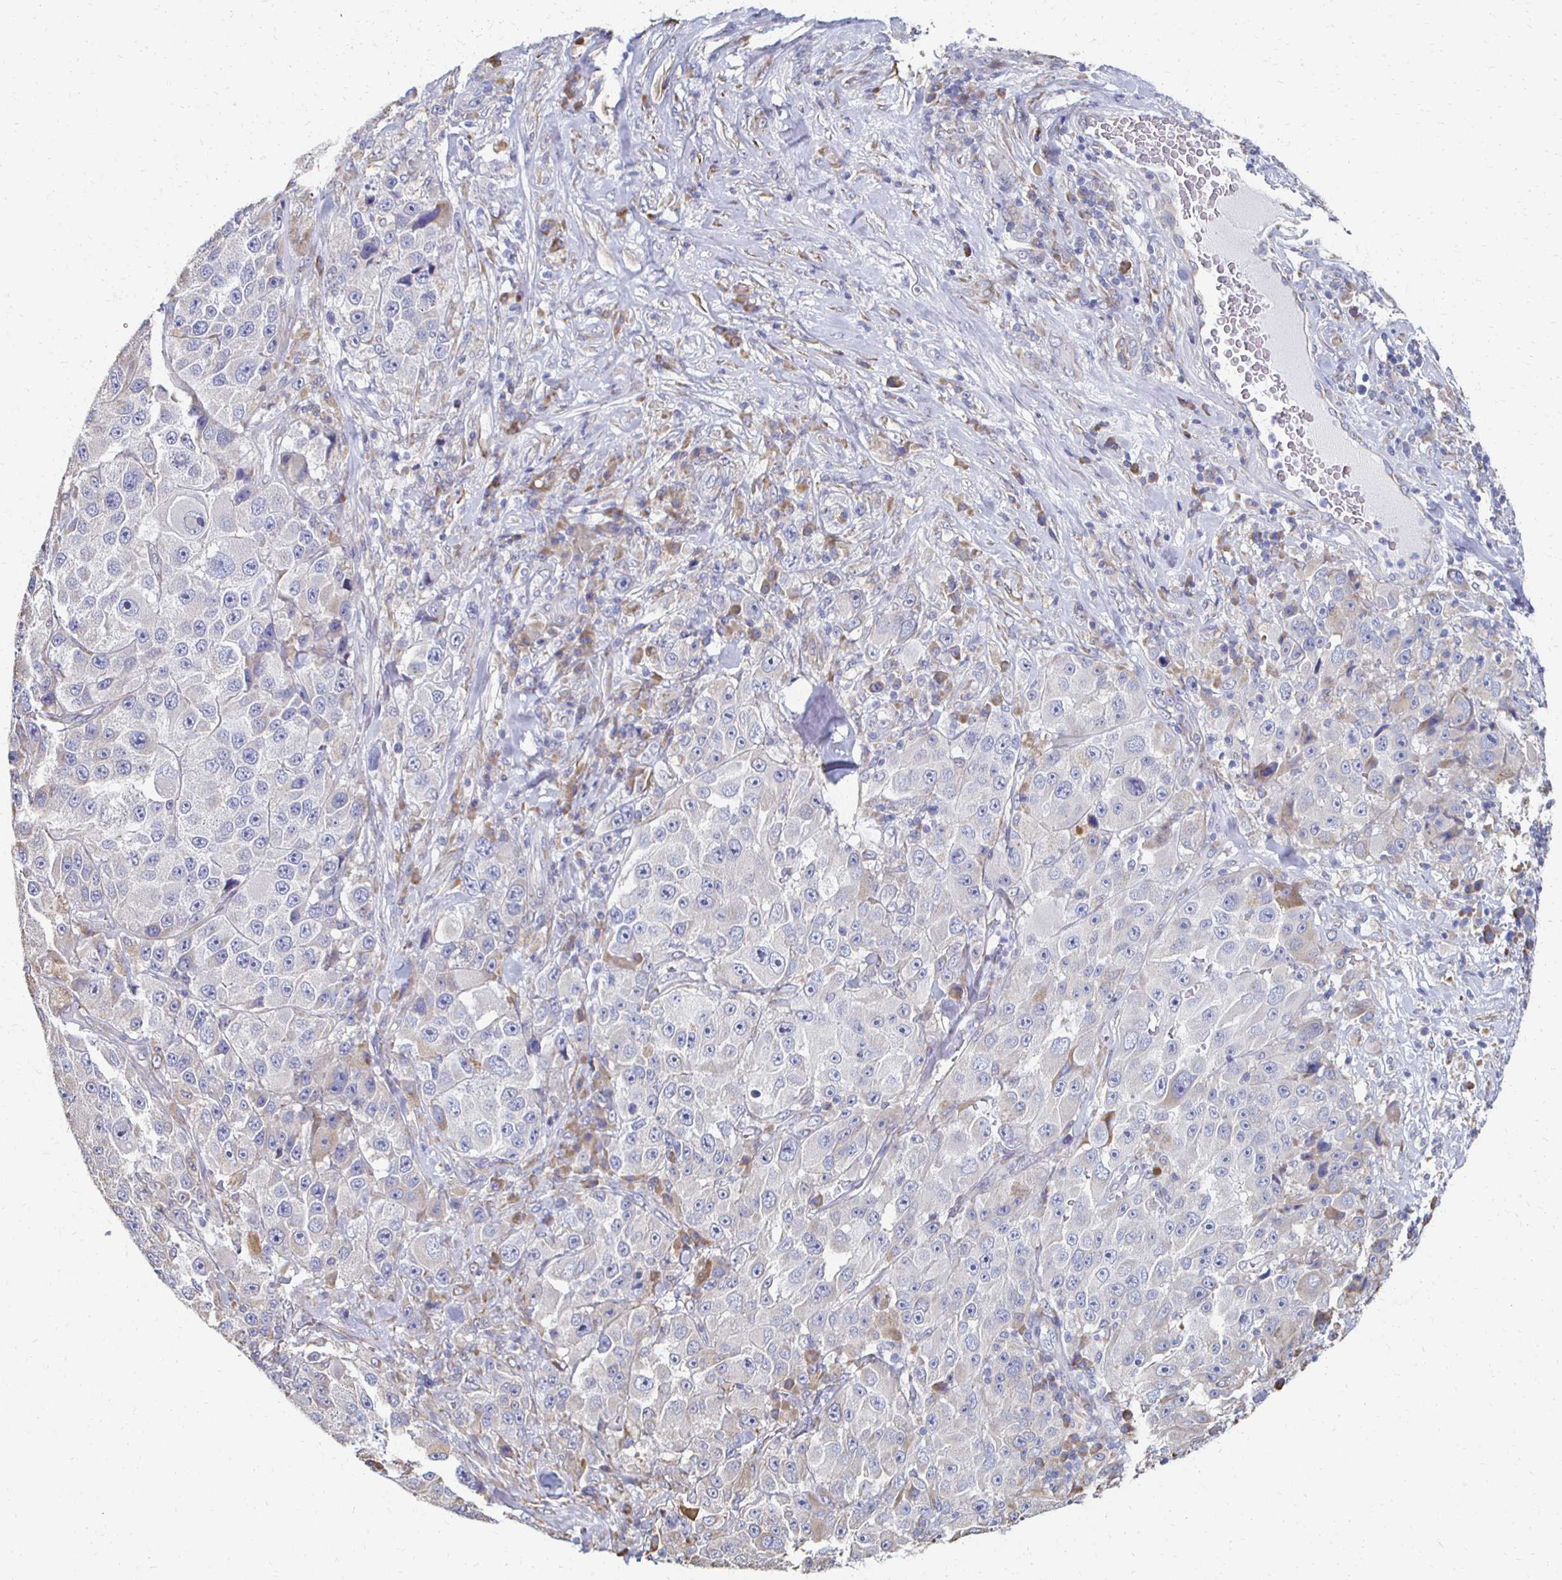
{"staining": {"intensity": "negative", "quantity": "none", "location": "none"}, "tissue": "melanoma", "cell_type": "Tumor cells", "image_type": "cancer", "snomed": [{"axis": "morphology", "description": "Malignant melanoma, Metastatic site"}, {"axis": "topography", "description": "Lymph node"}], "caption": "Tumor cells show no significant expression in malignant melanoma (metastatic site). (Brightfield microscopy of DAB immunohistochemistry (IHC) at high magnification).", "gene": "ATP1A3", "patient": {"sex": "male", "age": 62}}